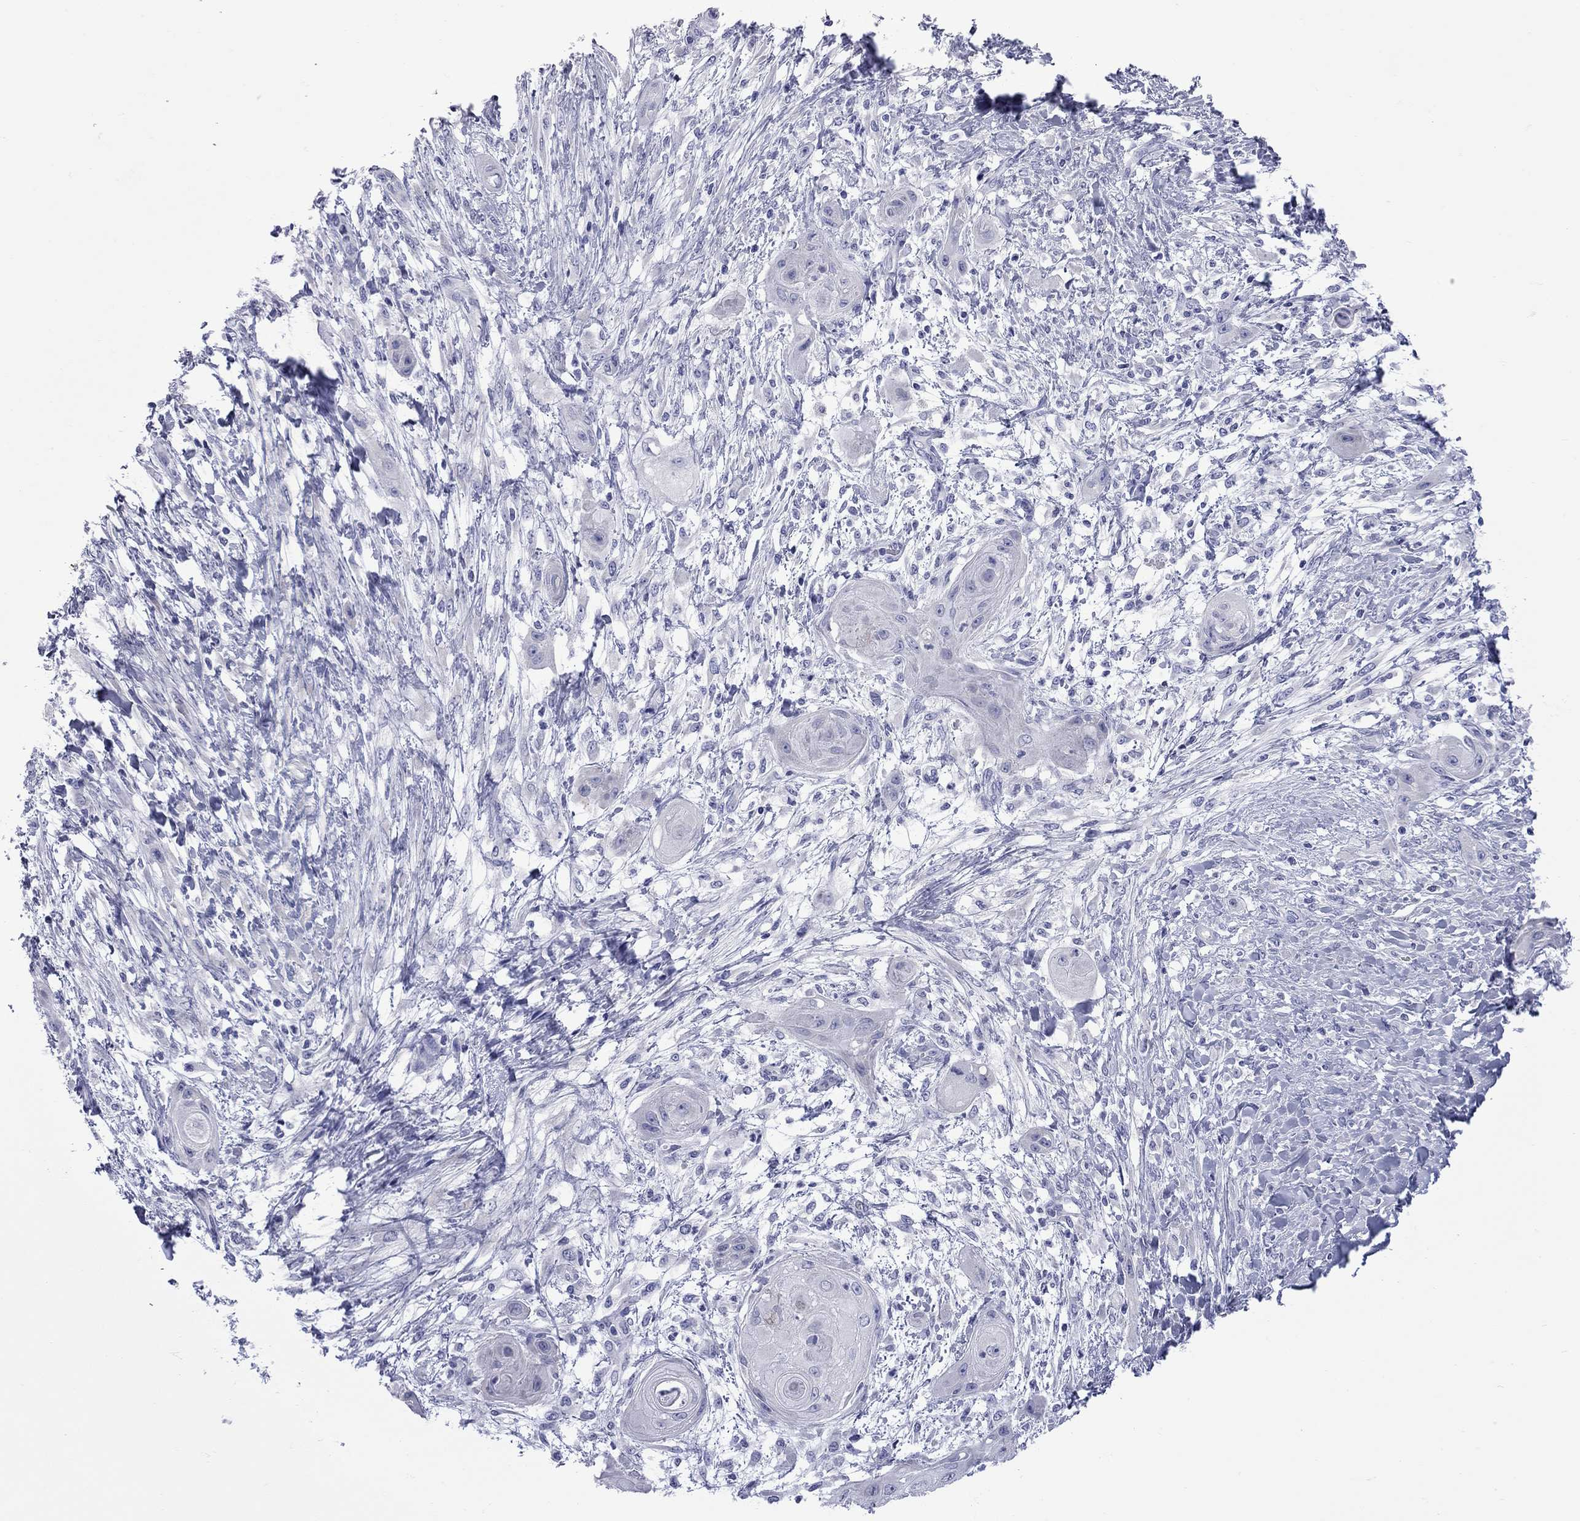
{"staining": {"intensity": "negative", "quantity": "none", "location": "none"}, "tissue": "skin cancer", "cell_type": "Tumor cells", "image_type": "cancer", "snomed": [{"axis": "morphology", "description": "Squamous cell carcinoma, NOS"}, {"axis": "topography", "description": "Skin"}], "caption": "High magnification brightfield microscopy of skin cancer (squamous cell carcinoma) stained with DAB (brown) and counterstained with hematoxylin (blue): tumor cells show no significant expression.", "gene": "EPPIN", "patient": {"sex": "male", "age": 62}}